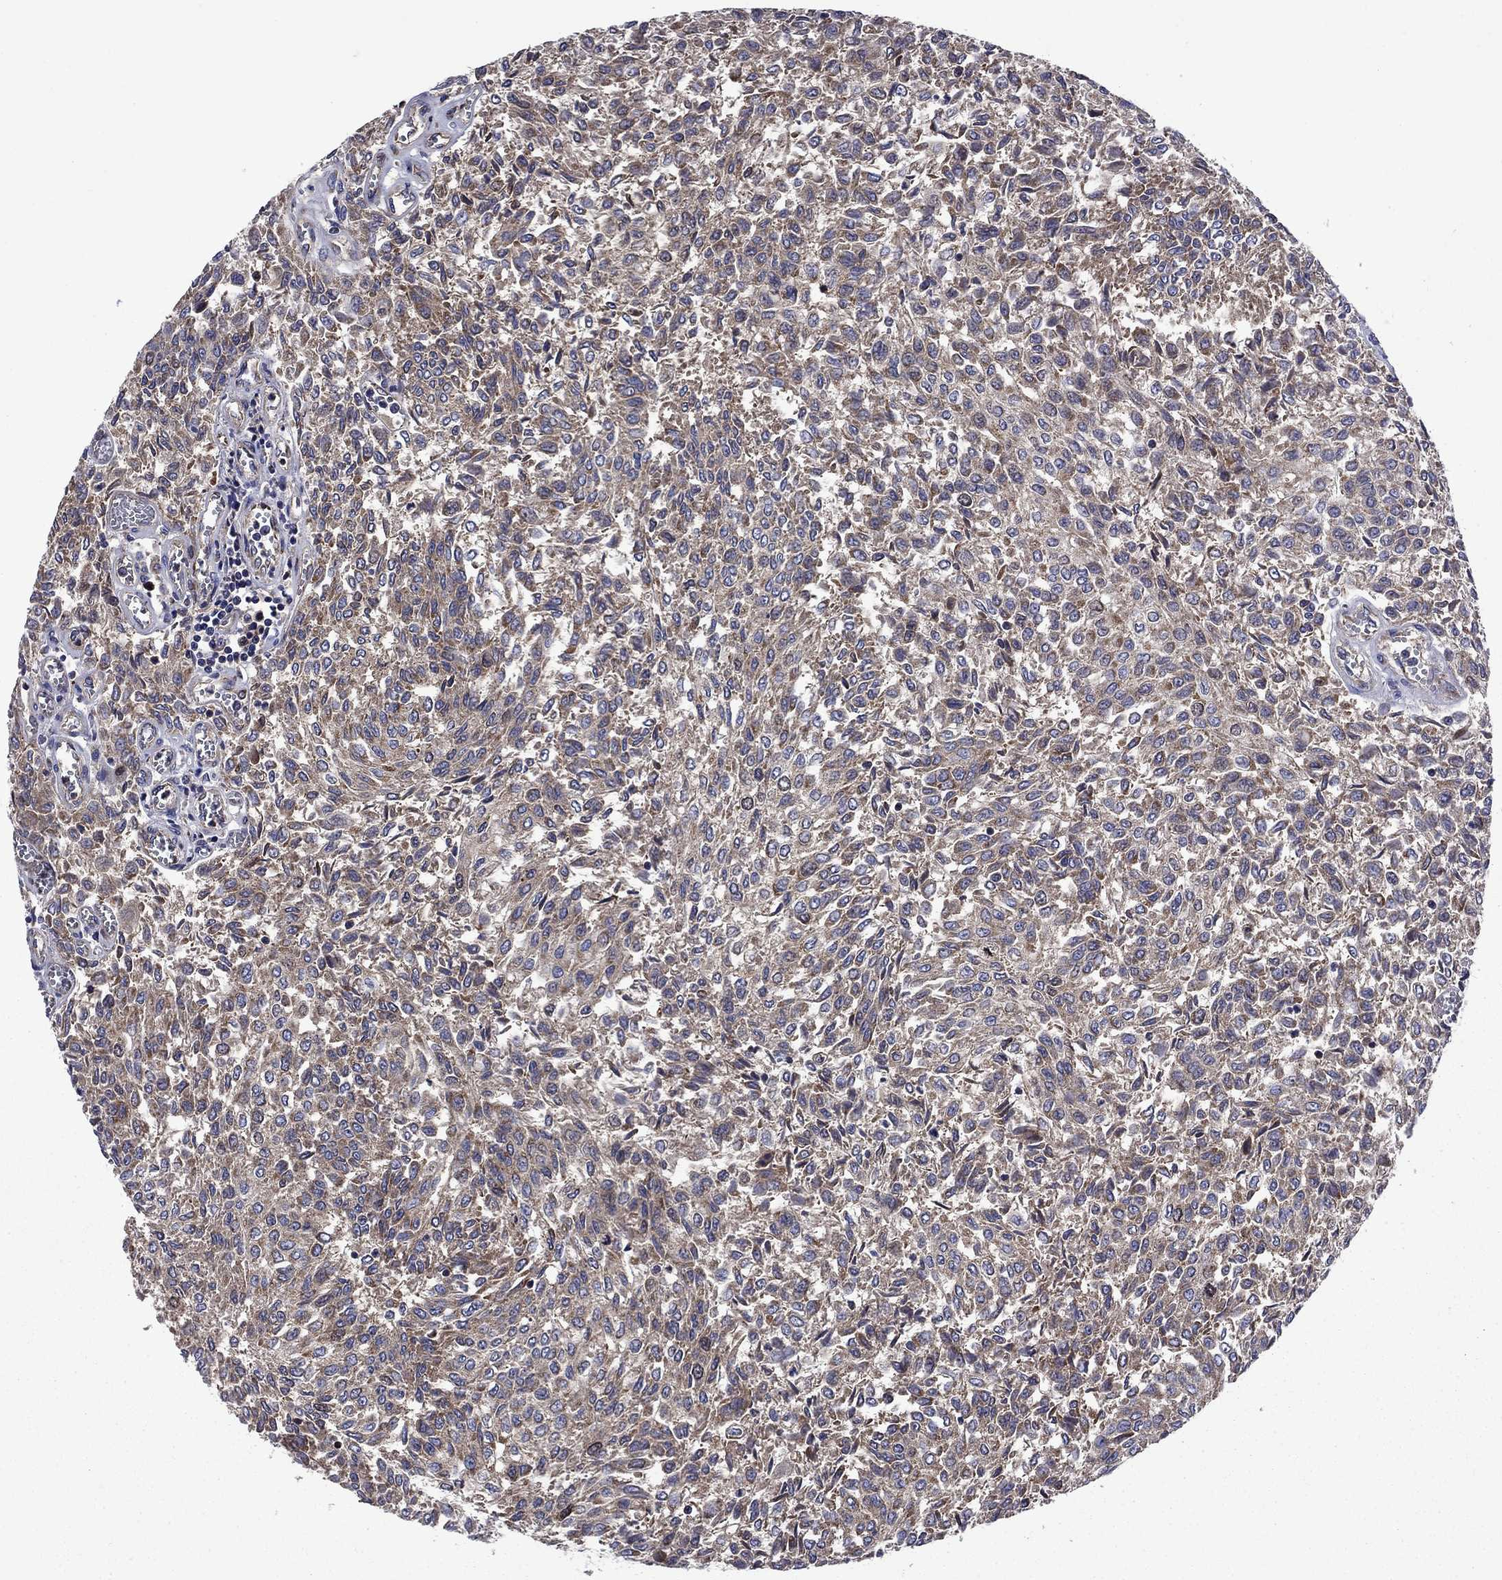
{"staining": {"intensity": "moderate", "quantity": "<25%", "location": "cytoplasmic/membranous"}, "tissue": "urothelial cancer", "cell_type": "Tumor cells", "image_type": "cancer", "snomed": [{"axis": "morphology", "description": "Urothelial carcinoma, Low grade"}, {"axis": "topography", "description": "Urinary bladder"}], "caption": "A brown stain shows moderate cytoplasmic/membranous expression of a protein in urothelial cancer tumor cells.", "gene": "KIF22", "patient": {"sex": "male", "age": 78}}